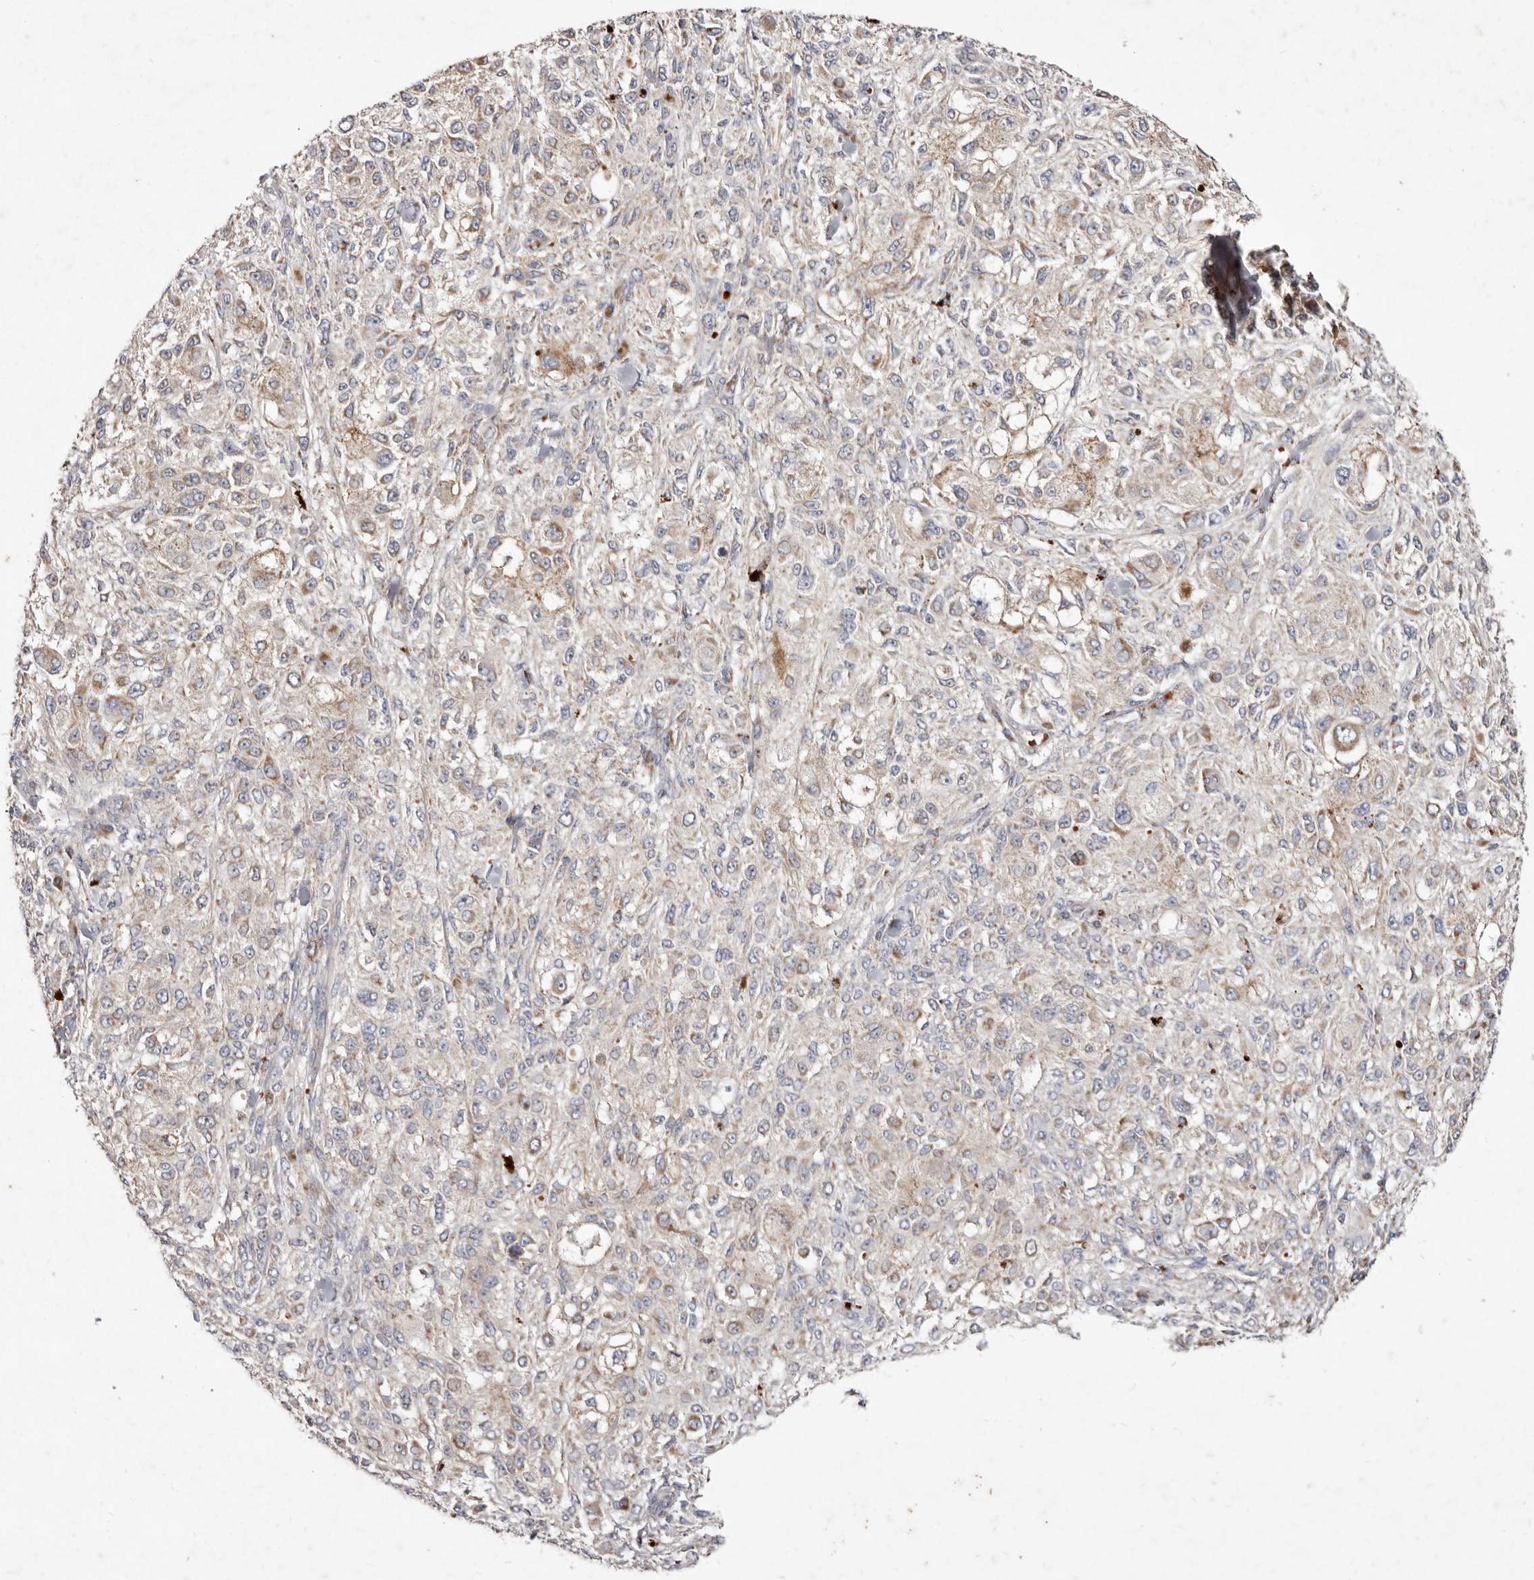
{"staining": {"intensity": "weak", "quantity": "<25%", "location": "cytoplasmic/membranous"}, "tissue": "melanoma", "cell_type": "Tumor cells", "image_type": "cancer", "snomed": [{"axis": "morphology", "description": "Necrosis, NOS"}, {"axis": "morphology", "description": "Malignant melanoma, NOS"}, {"axis": "topography", "description": "Skin"}], "caption": "The IHC image has no significant expression in tumor cells of melanoma tissue. (DAB (3,3'-diaminobenzidine) immunohistochemistry (IHC) with hematoxylin counter stain).", "gene": "SLC25A20", "patient": {"sex": "female", "age": 87}}